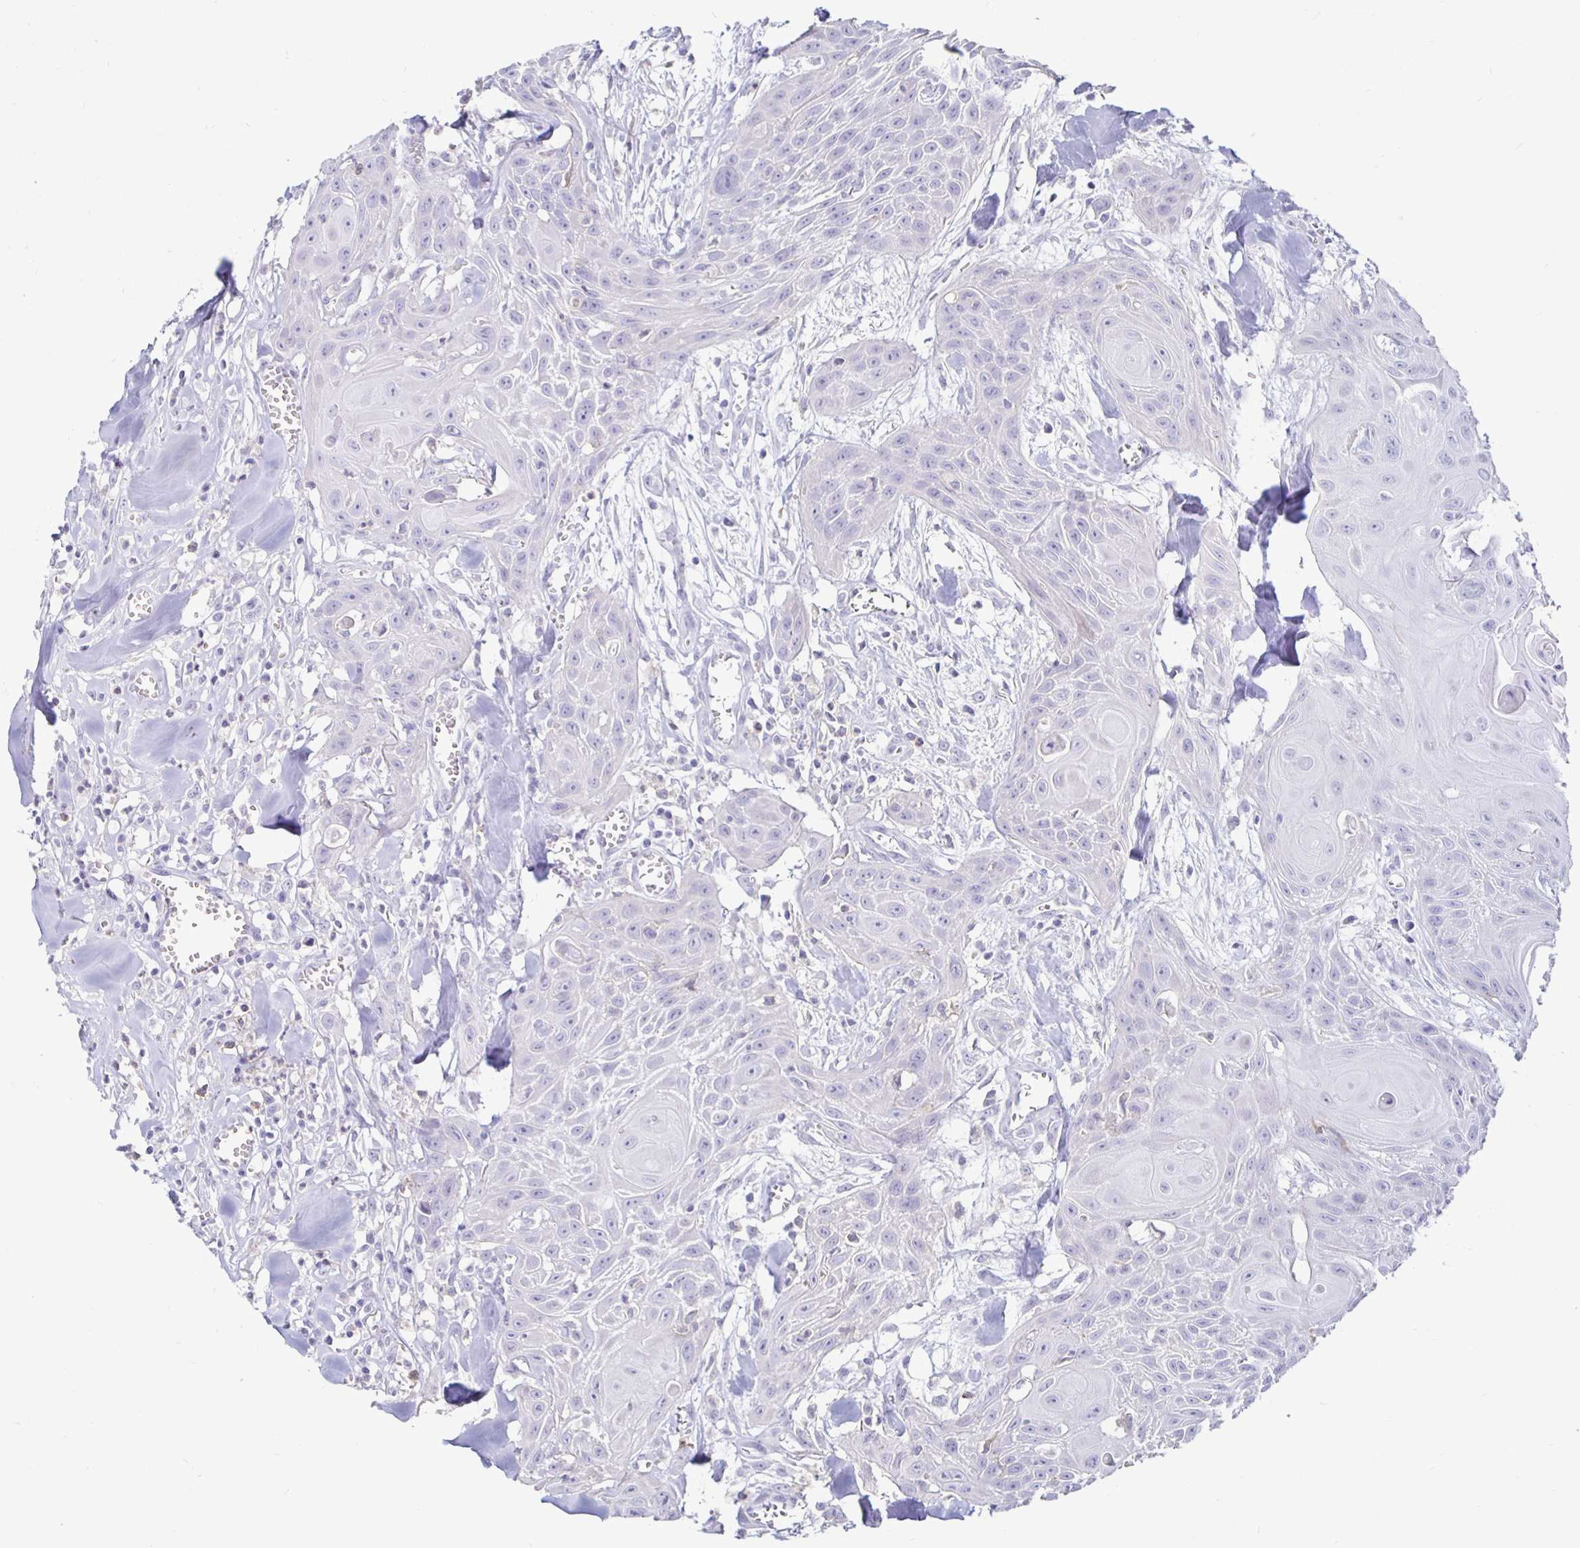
{"staining": {"intensity": "negative", "quantity": "none", "location": "none"}, "tissue": "head and neck cancer", "cell_type": "Tumor cells", "image_type": "cancer", "snomed": [{"axis": "morphology", "description": "Squamous cell carcinoma, NOS"}, {"axis": "topography", "description": "Lymph node"}, {"axis": "topography", "description": "Salivary gland"}, {"axis": "topography", "description": "Head-Neck"}], "caption": "Head and neck cancer stained for a protein using immunohistochemistry demonstrates no staining tumor cells.", "gene": "SIRPA", "patient": {"sex": "female", "age": 74}}